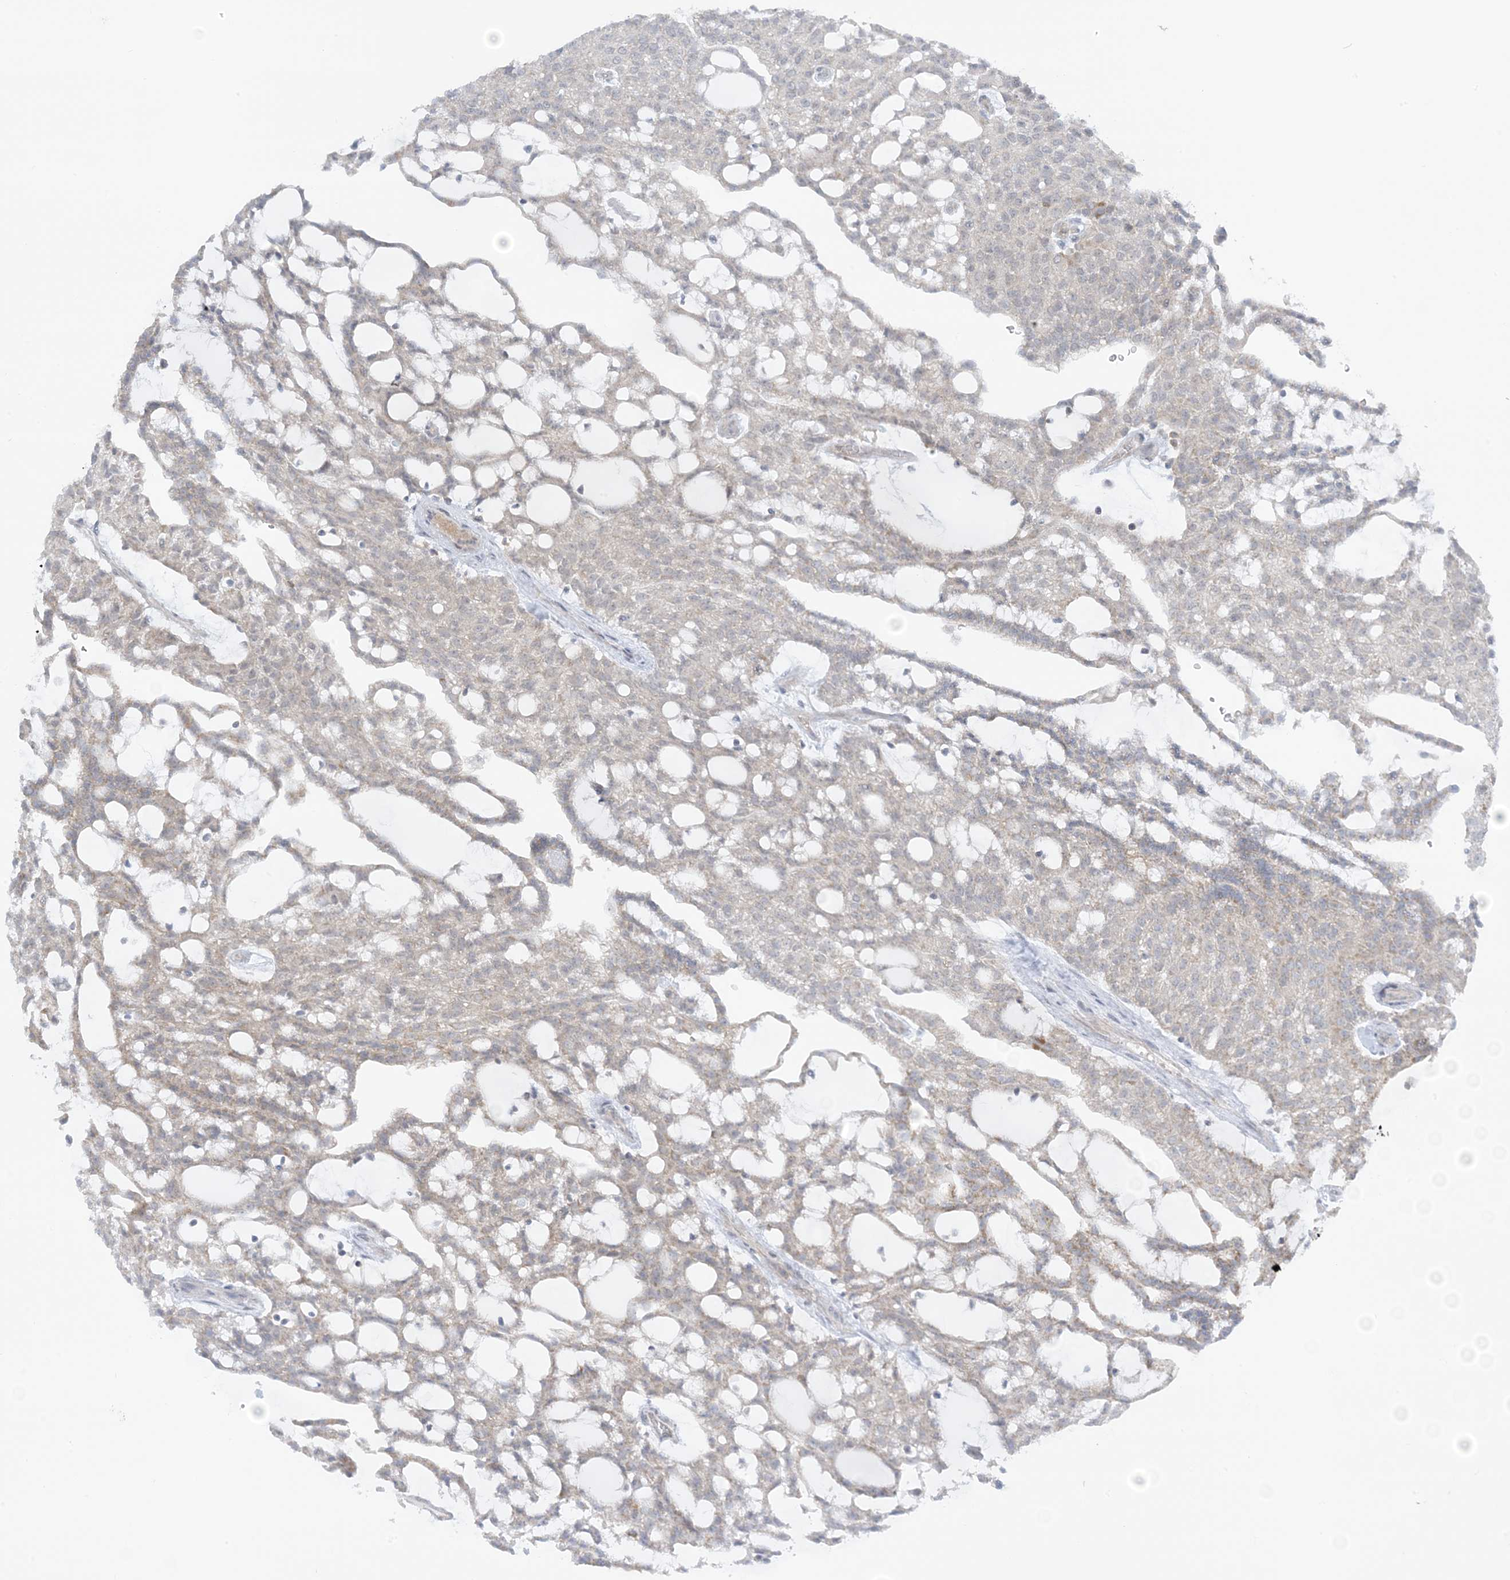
{"staining": {"intensity": "negative", "quantity": "none", "location": "none"}, "tissue": "renal cancer", "cell_type": "Tumor cells", "image_type": "cancer", "snomed": [{"axis": "morphology", "description": "Adenocarcinoma, NOS"}, {"axis": "topography", "description": "Kidney"}], "caption": "This is an immunohistochemistry (IHC) image of human renal cancer (adenocarcinoma). There is no positivity in tumor cells.", "gene": "PHLDB2", "patient": {"sex": "male", "age": 63}}